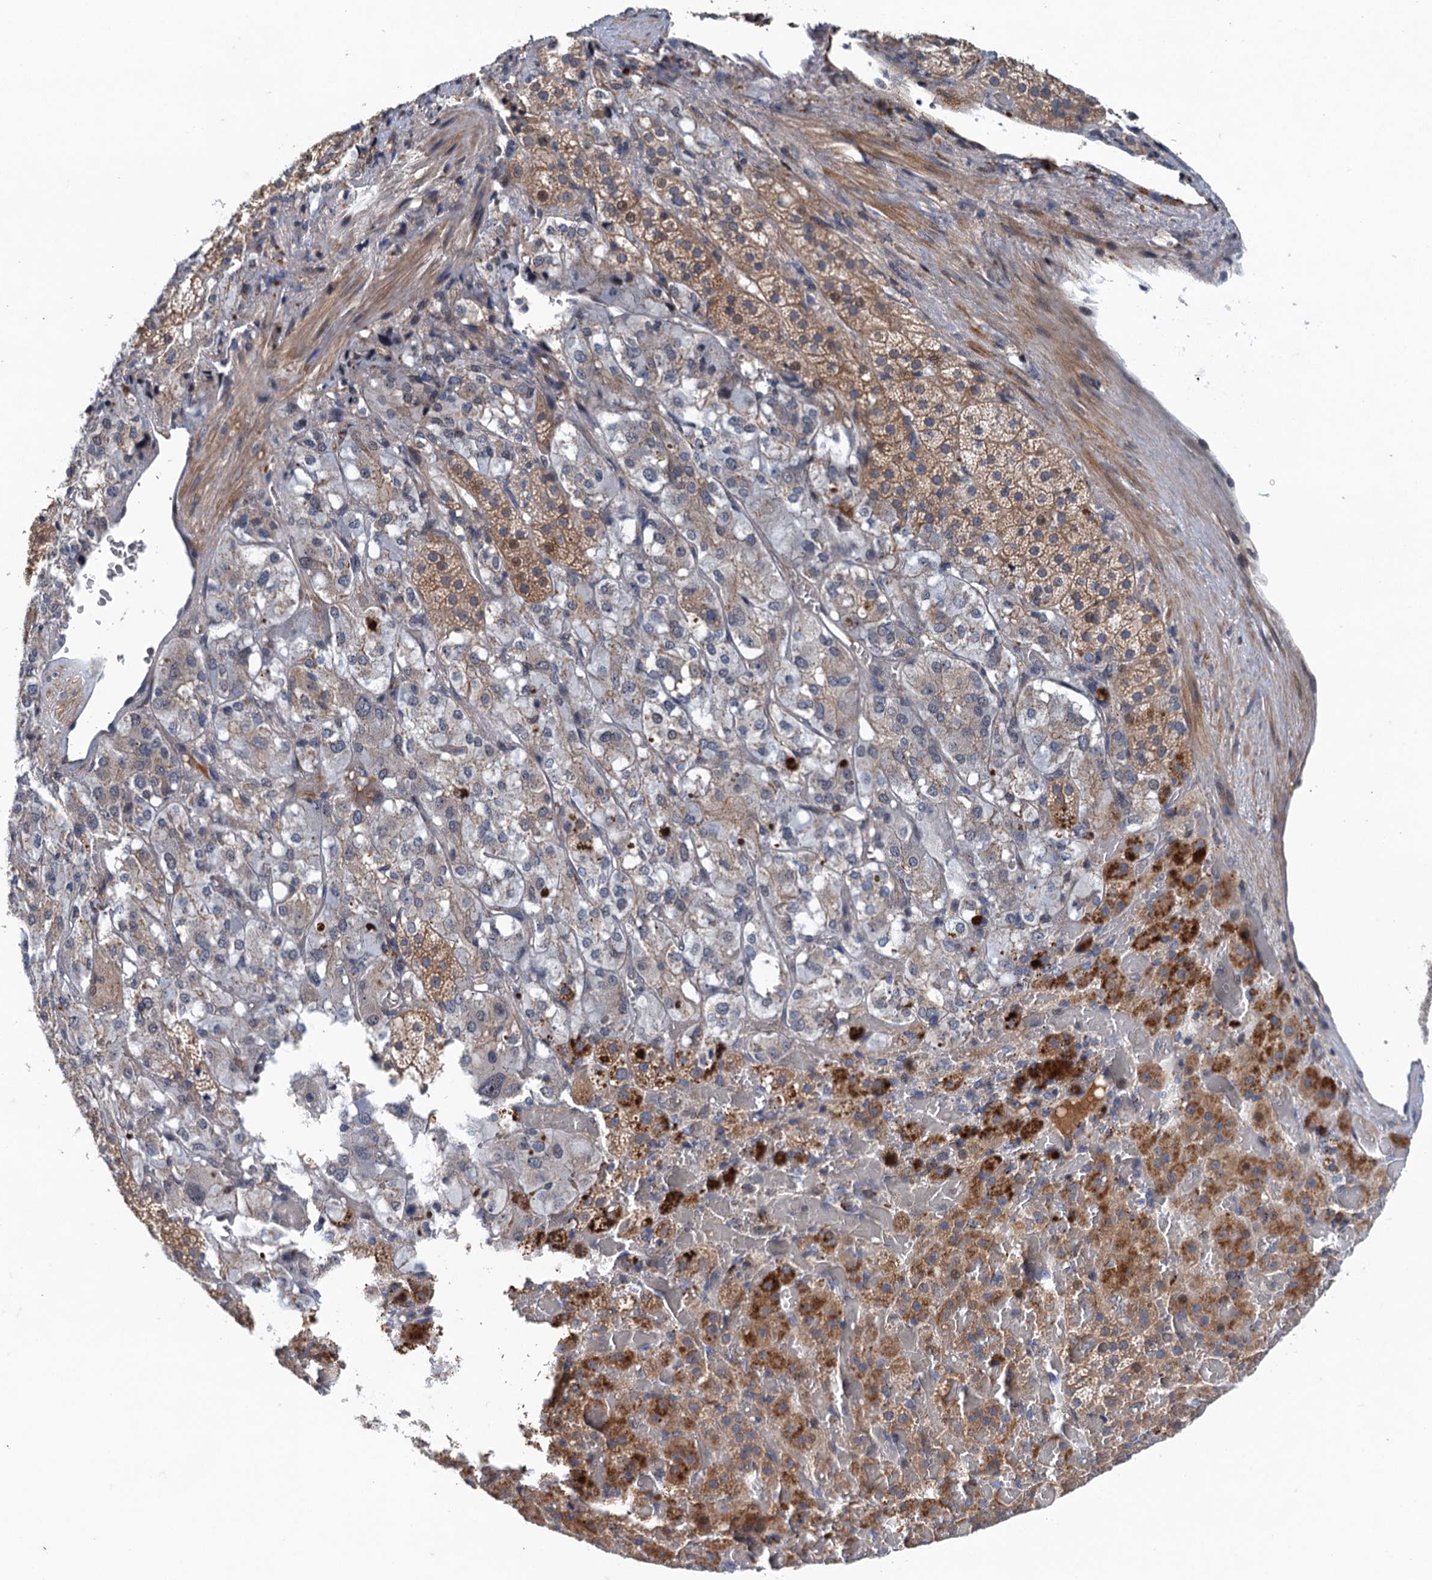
{"staining": {"intensity": "moderate", "quantity": "25%-75%", "location": "cytoplasmic/membranous"}, "tissue": "adrenal gland", "cell_type": "Glandular cells", "image_type": "normal", "snomed": [{"axis": "morphology", "description": "Normal tissue, NOS"}, {"axis": "topography", "description": "Adrenal gland"}], "caption": "Glandular cells show moderate cytoplasmic/membranous positivity in approximately 25%-75% of cells in normal adrenal gland.", "gene": "MDM1", "patient": {"sex": "female", "age": 59}}